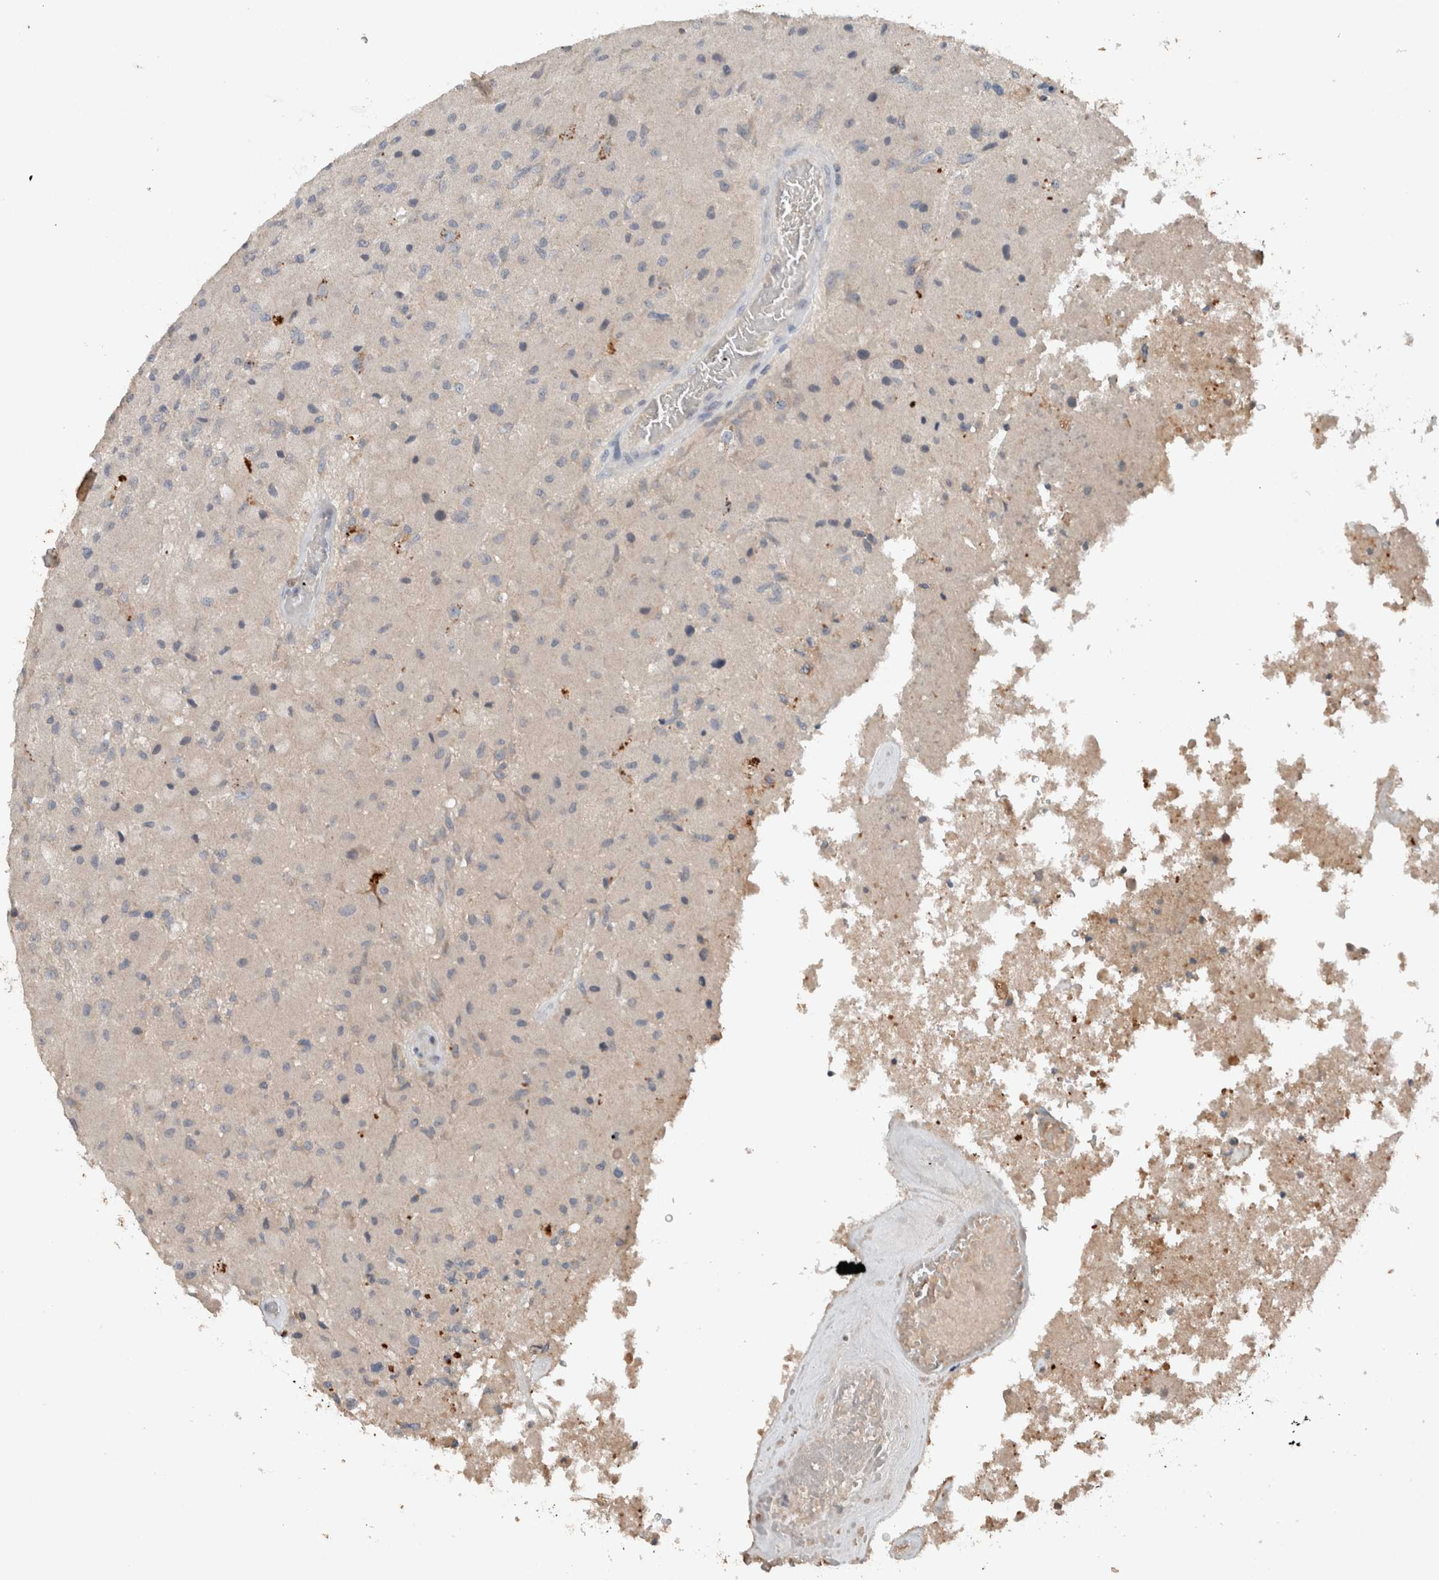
{"staining": {"intensity": "negative", "quantity": "none", "location": "none"}, "tissue": "glioma", "cell_type": "Tumor cells", "image_type": "cancer", "snomed": [{"axis": "morphology", "description": "Normal tissue, NOS"}, {"axis": "morphology", "description": "Glioma, malignant, High grade"}, {"axis": "topography", "description": "Cerebral cortex"}], "caption": "The immunohistochemistry photomicrograph has no significant expression in tumor cells of high-grade glioma (malignant) tissue.", "gene": "UGCG", "patient": {"sex": "male", "age": 77}}